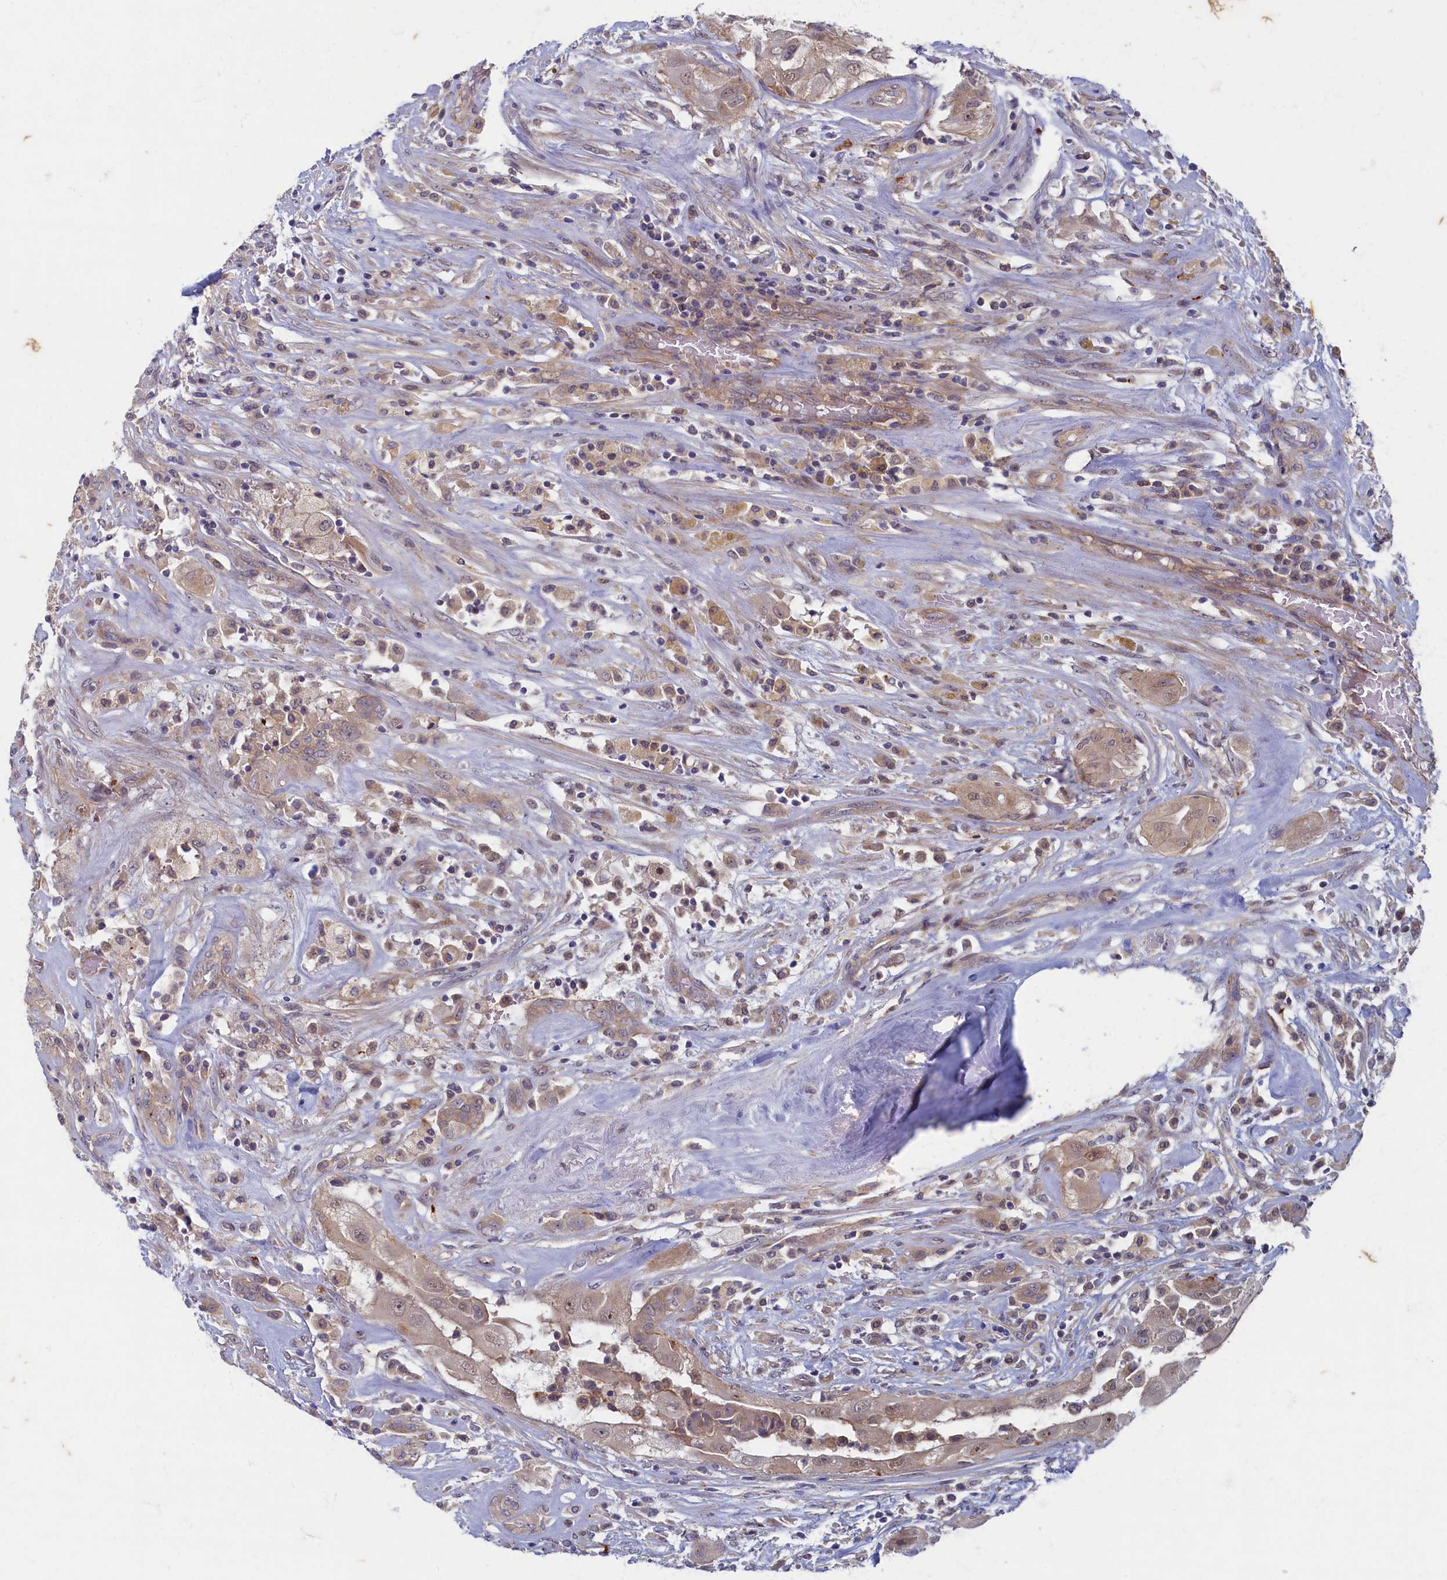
{"staining": {"intensity": "weak", "quantity": ">75%", "location": "cytoplasmic/membranous,nuclear"}, "tissue": "thyroid cancer", "cell_type": "Tumor cells", "image_type": "cancer", "snomed": [{"axis": "morphology", "description": "Papillary adenocarcinoma, NOS"}, {"axis": "topography", "description": "Thyroid gland"}], "caption": "A histopathology image of human thyroid cancer stained for a protein shows weak cytoplasmic/membranous and nuclear brown staining in tumor cells.", "gene": "WDR59", "patient": {"sex": "female", "age": 59}}